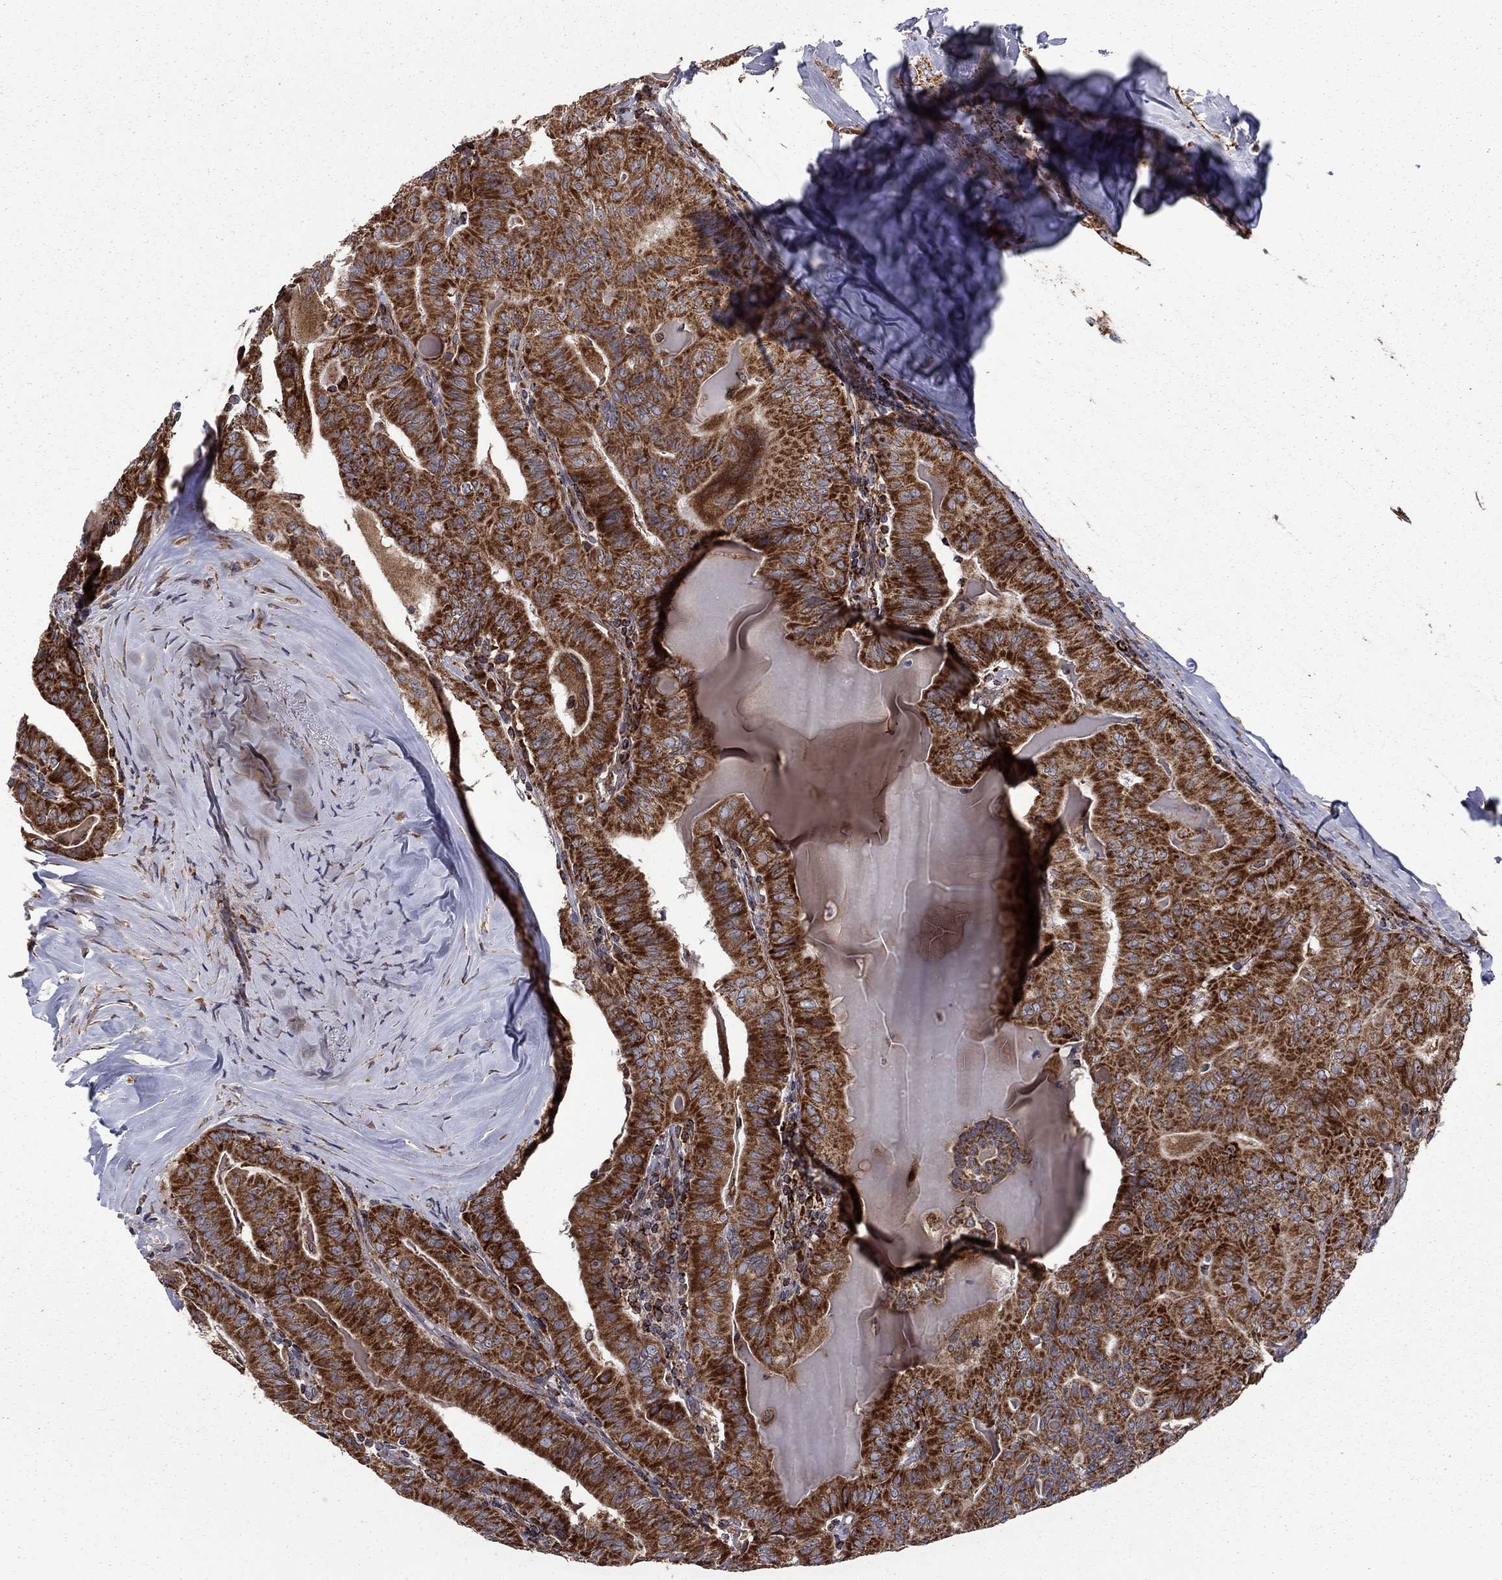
{"staining": {"intensity": "strong", "quantity": ">75%", "location": "cytoplasmic/membranous"}, "tissue": "thyroid cancer", "cell_type": "Tumor cells", "image_type": "cancer", "snomed": [{"axis": "morphology", "description": "Papillary adenocarcinoma, NOS"}, {"axis": "topography", "description": "Thyroid gland"}], "caption": "Human thyroid cancer (papillary adenocarcinoma) stained with a protein marker displays strong staining in tumor cells.", "gene": "CLPTM1", "patient": {"sex": "female", "age": 68}}